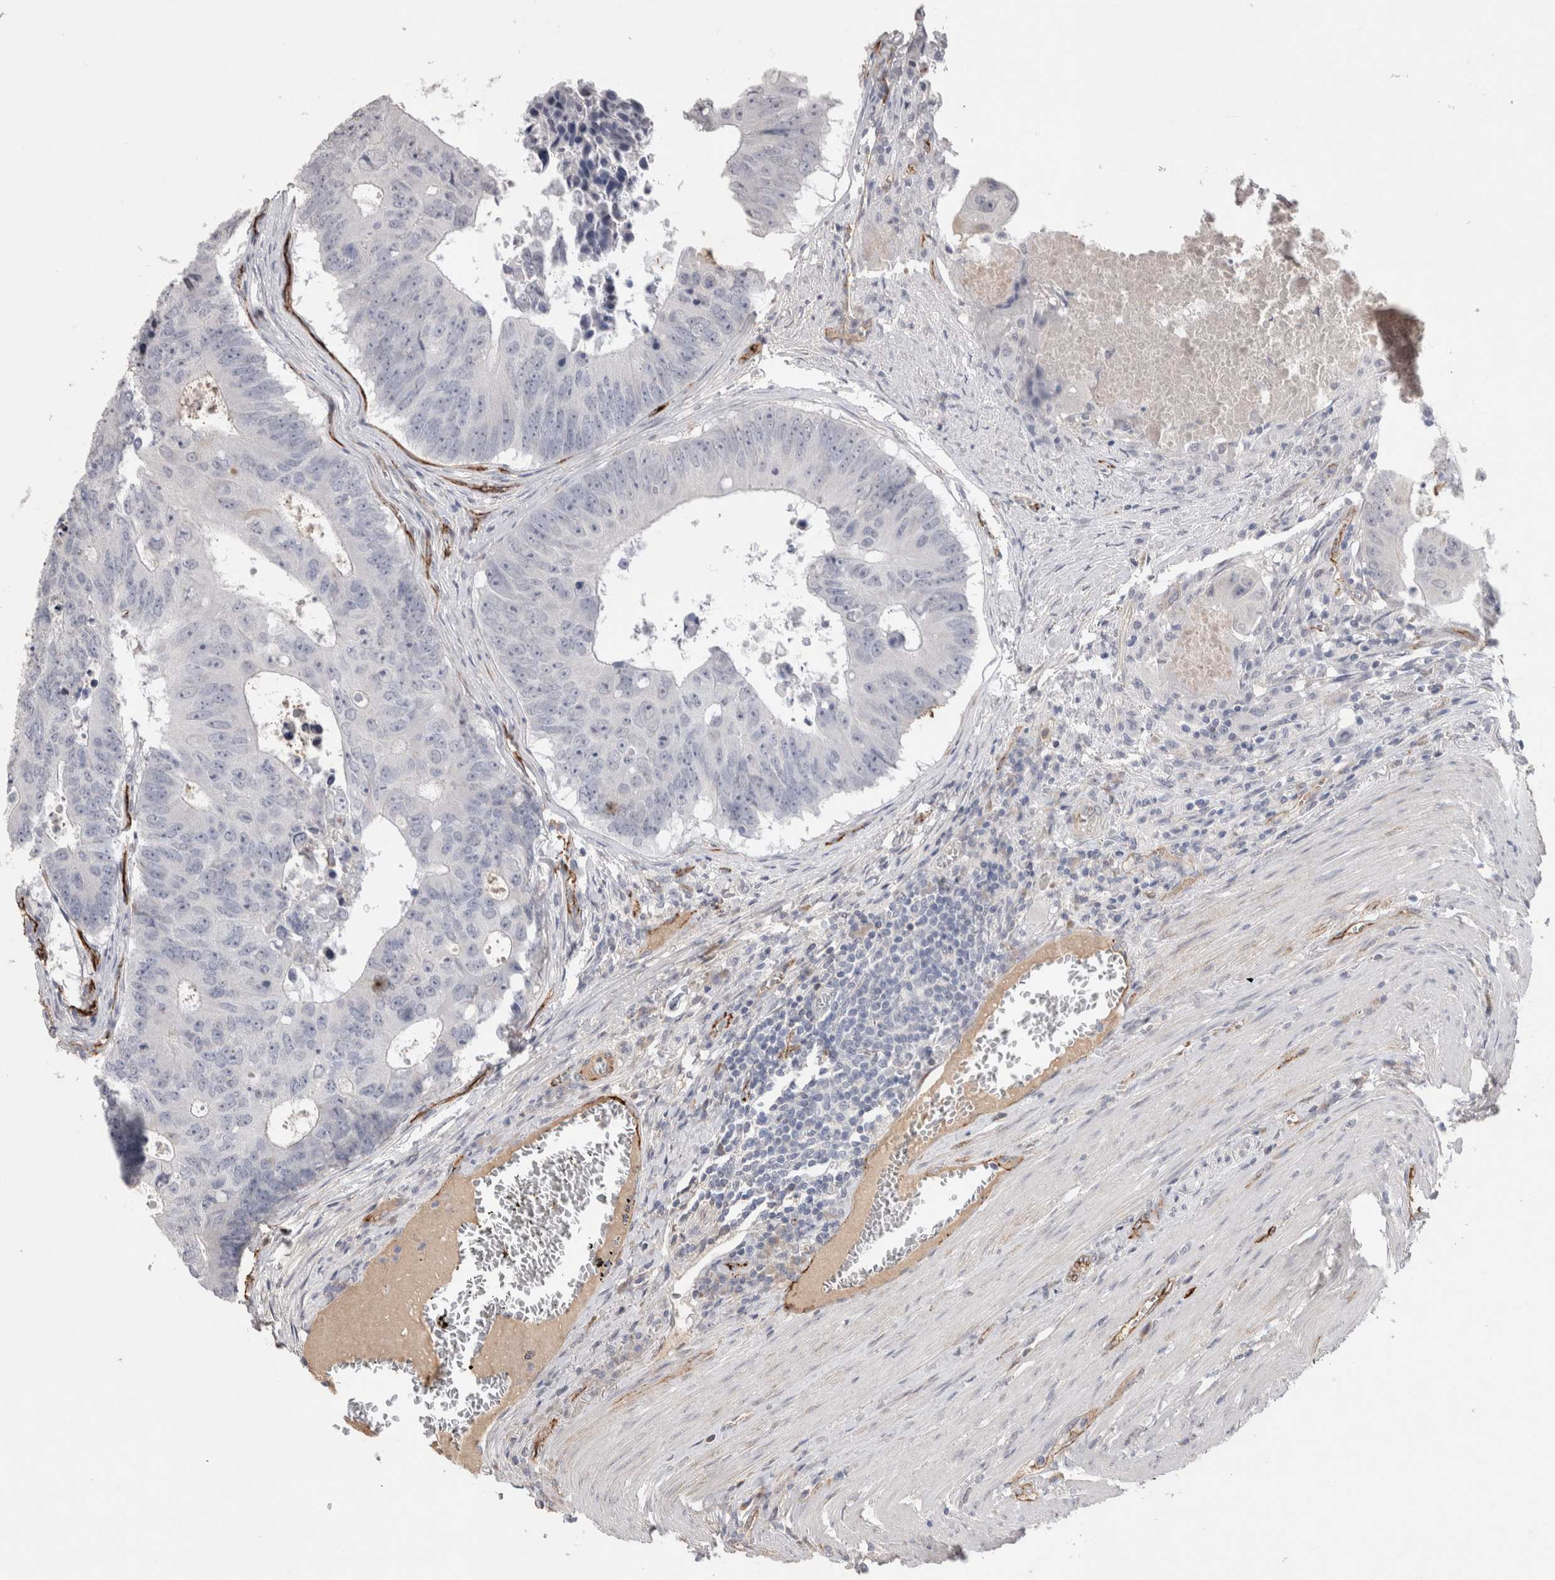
{"staining": {"intensity": "negative", "quantity": "none", "location": "none"}, "tissue": "colorectal cancer", "cell_type": "Tumor cells", "image_type": "cancer", "snomed": [{"axis": "morphology", "description": "Adenocarcinoma, NOS"}, {"axis": "topography", "description": "Colon"}], "caption": "High power microscopy image of an immunohistochemistry (IHC) micrograph of colorectal adenocarcinoma, revealing no significant staining in tumor cells.", "gene": "CDH13", "patient": {"sex": "male", "age": 87}}